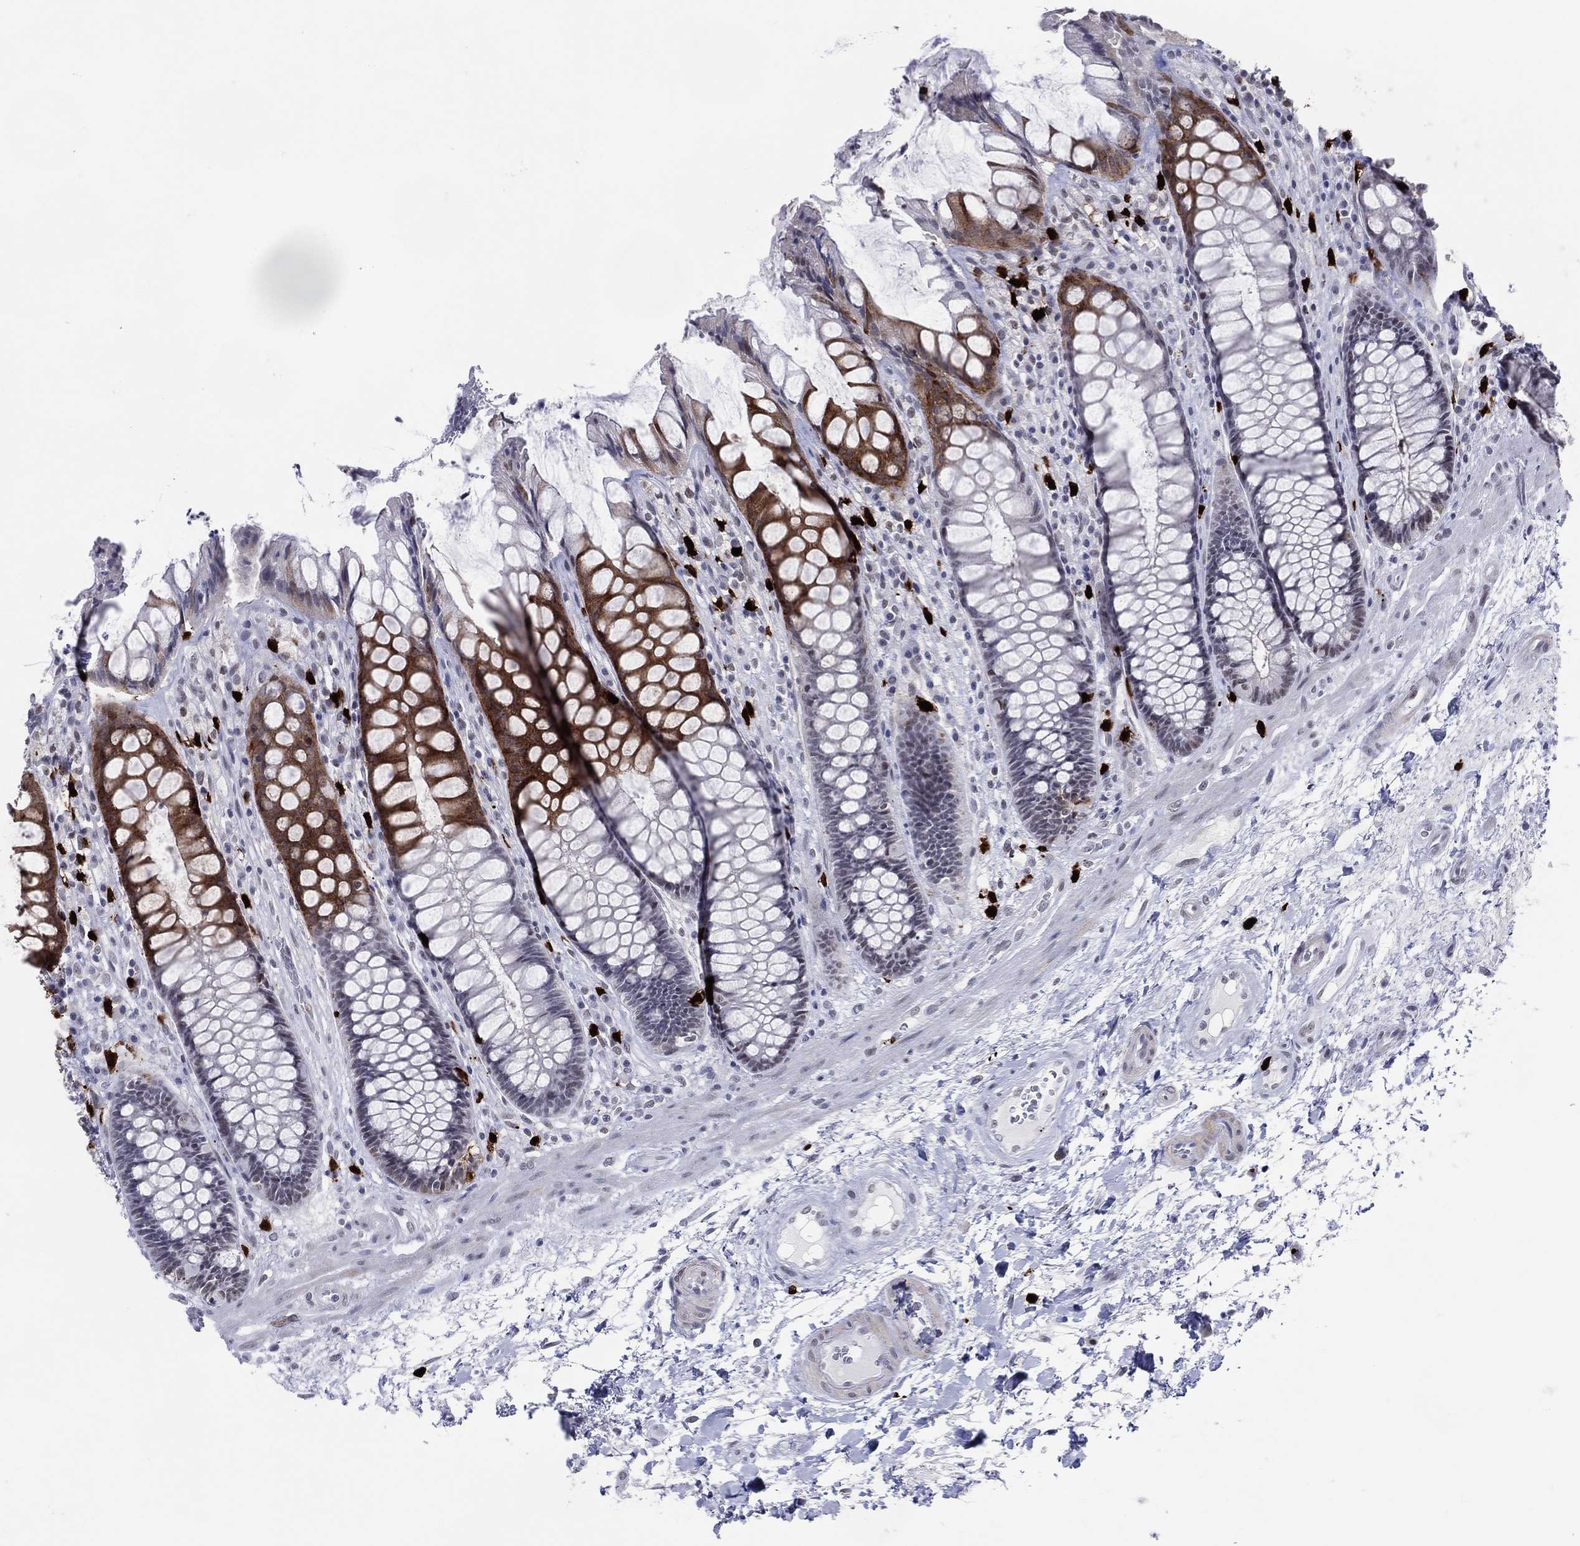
{"staining": {"intensity": "strong", "quantity": "25%-75%", "location": "cytoplasmic/membranous"}, "tissue": "rectum", "cell_type": "Glandular cells", "image_type": "normal", "snomed": [{"axis": "morphology", "description": "Normal tissue, NOS"}, {"axis": "topography", "description": "Rectum"}], "caption": "A brown stain highlights strong cytoplasmic/membranous staining of a protein in glandular cells of unremarkable human rectum.", "gene": "CFAP58", "patient": {"sex": "female", "age": 58}}